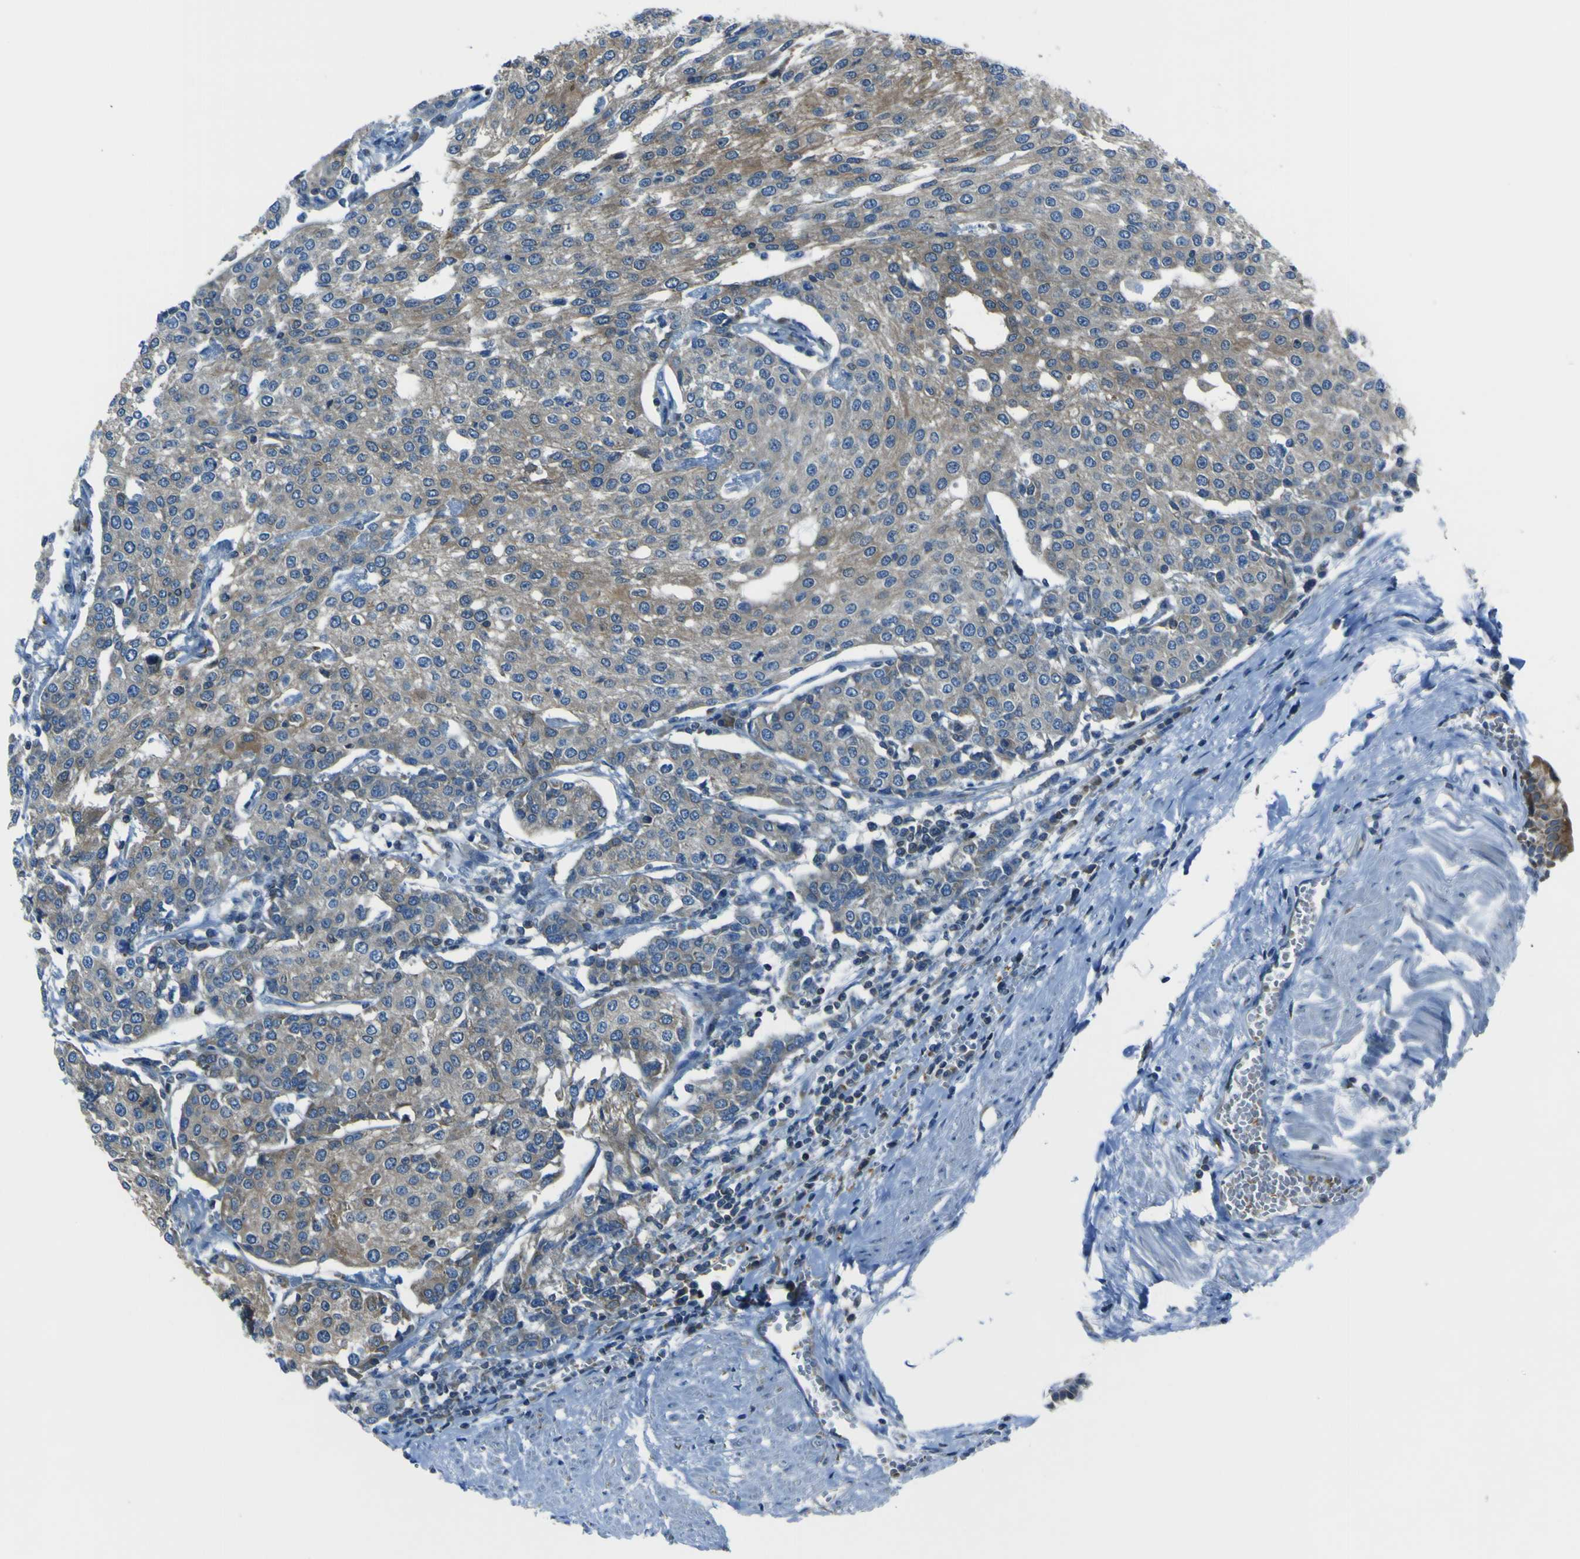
{"staining": {"intensity": "moderate", "quantity": ">75%", "location": "cytoplasmic/membranous"}, "tissue": "urothelial cancer", "cell_type": "Tumor cells", "image_type": "cancer", "snomed": [{"axis": "morphology", "description": "Urothelial carcinoma, High grade"}, {"axis": "topography", "description": "Urinary bladder"}], "caption": "A histopathology image of urothelial carcinoma (high-grade) stained for a protein reveals moderate cytoplasmic/membranous brown staining in tumor cells.", "gene": "STIM1", "patient": {"sex": "female", "age": 85}}